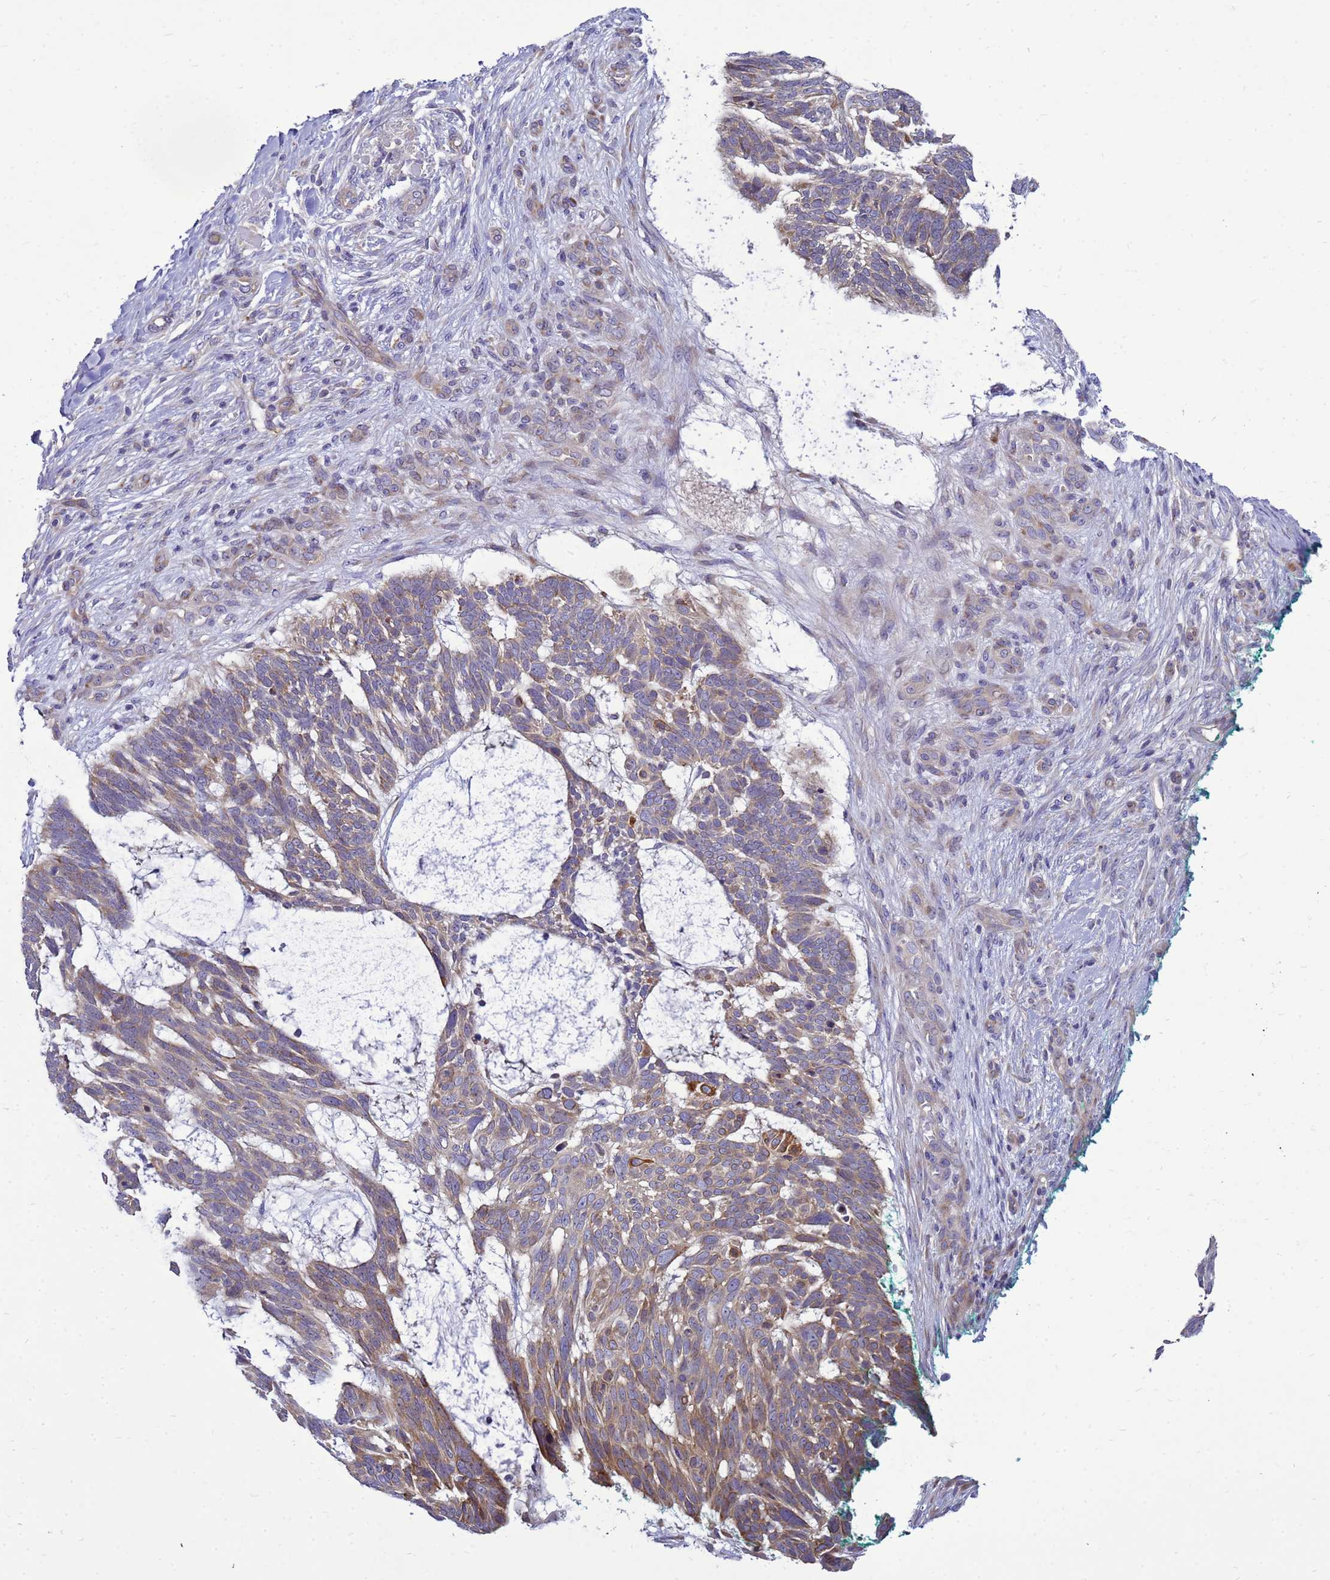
{"staining": {"intensity": "weak", "quantity": ">75%", "location": "cytoplasmic/membranous"}, "tissue": "skin cancer", "cell_type": "Tumor cells", "image_type": "cancer", "snomed": [{"axis": "morphology", "description": "Basal cell carcinoma"}, {"axis": "topography", "description": "Skin"}], "caption": "A photomicrograph of human skin basal cell carcinoma stained for a protein demonstrates weak cytoplasmic/membranous brown staining in tumor cells.", "gene": "MON1B", "patient": {"sex": "male", "age": 88}}